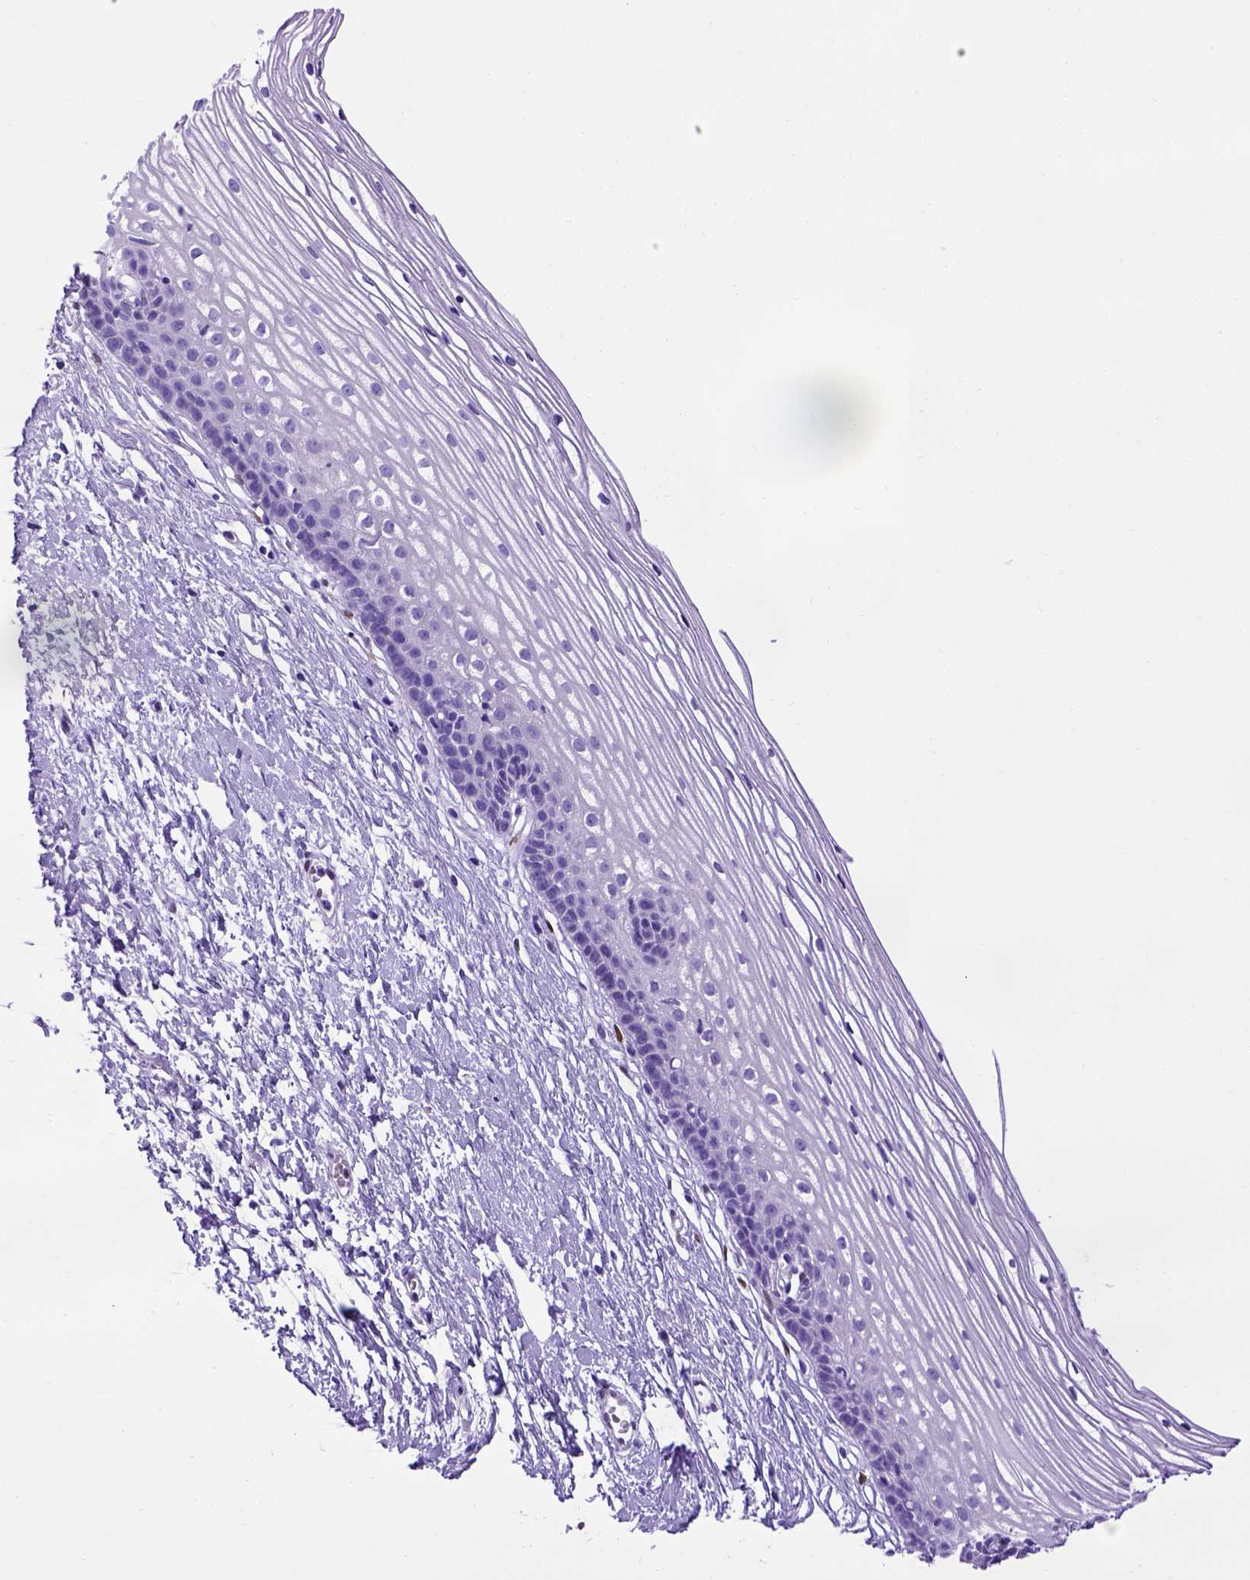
{"staining": {"intensity": "negative", "quantity": "none", "location": "none"}, "tissue": "cervix", "cell_type": "Glandular cells", "image_type": "normal", "snomed": [{"axis": "morphology", "description": "Normal tissue, NOS"}, {"axis": "topography", "description": "Cervix"}], "caption": "Immunohistochemical staining of benign cervix reveals no significant staining in glandular cells. (Brightfield microscopy of DAB (3,3'-diaminobenzidine) IHC at high magnification).", "gene": "MEOX2", "patient": {"sex": "female", "age": 40}}